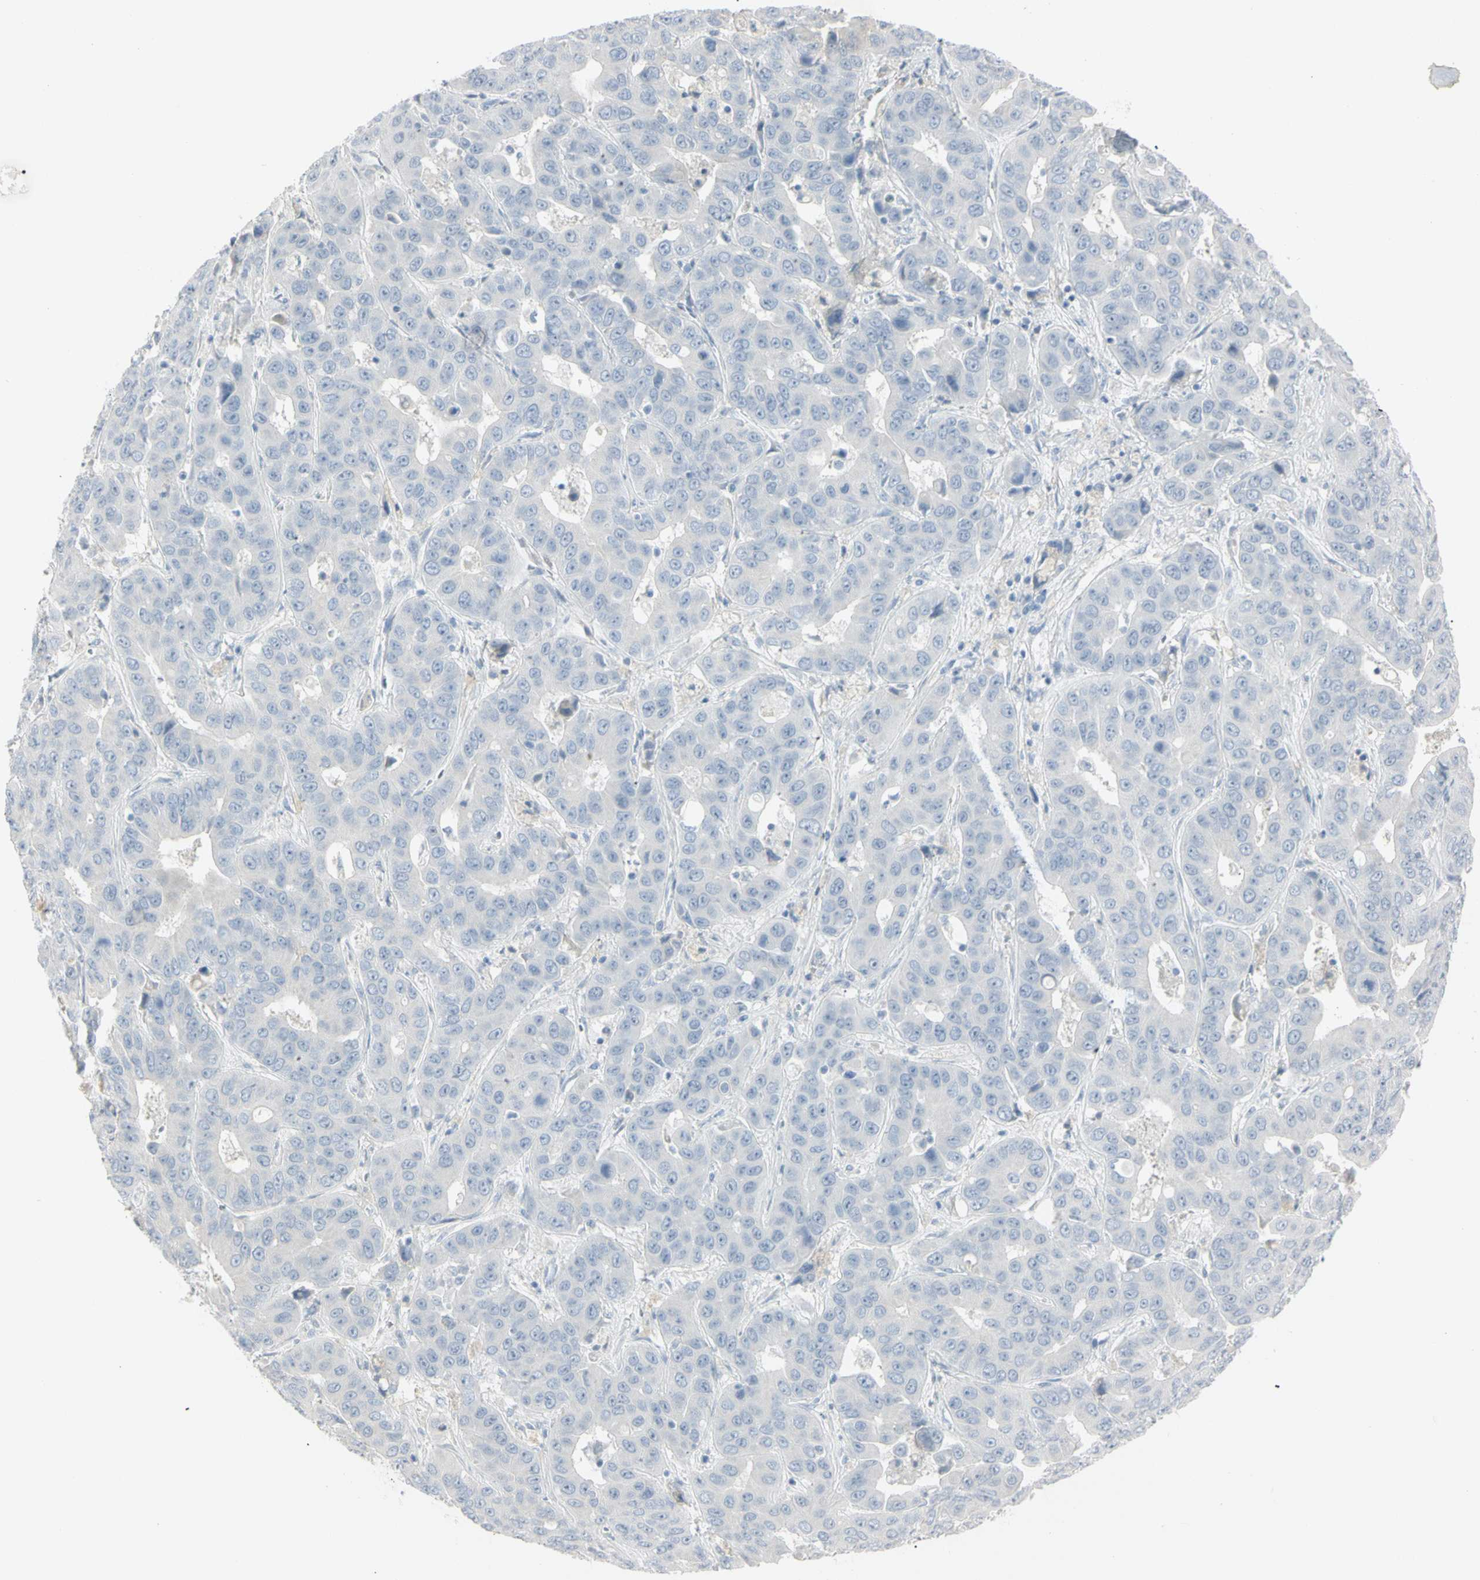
{"staining": {"intensity": "negative", "quantity": "none", "location": "none"}, "tissue": "liver cancer", "cell_type": "Tumor cells", "image_type": "cancer", "snomed": [{"axis": "morphology", "description": "Cholangiocarcinoma"}, {"axis": "topography", "description": "Liver"}], "caption": "This is an immunohistochemistry (IHC) histopathology image of liver cholangiocarcinoma. There is no positivity in tumor cells.", "gene": "PIP", "patient": {"sex": "female", "age": 52}}